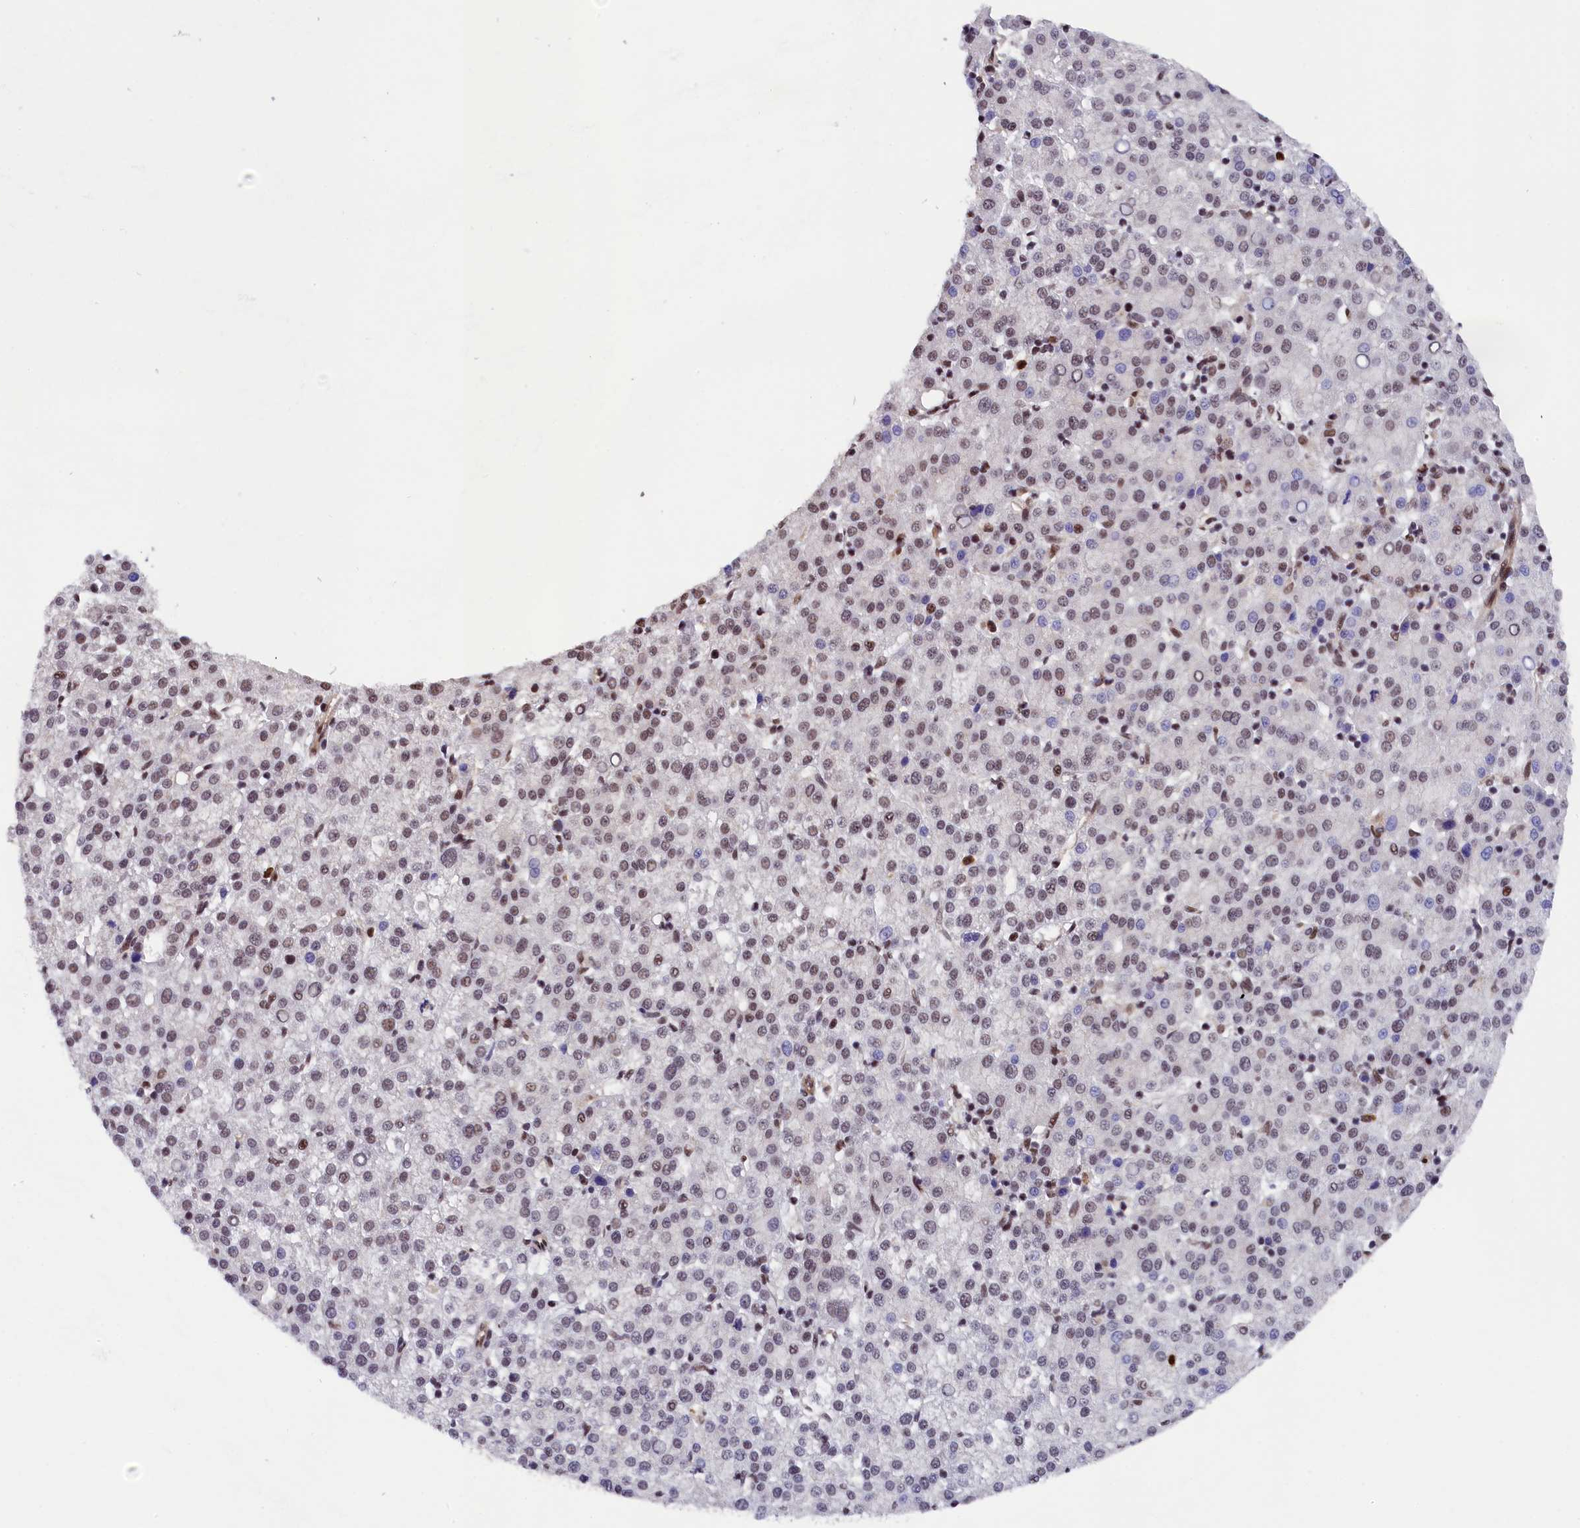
{"staining": {"intensity": "weak", "quantity": "25%-75%", "location": "nuclear"}, "tissue": "liver cancer", "cell_type": "Tumor cells", "image_type": "cancer", "snomed": [{"axis": "morphology", "description": "Carcinoma, Hepatocellular, NOS"}, {"axis": "topography", "description": "Liver"}], "caption": "IHC staining of hepatocellular carcinoma (liver), which shows low levels of weak nuclear expression in approximately 25%-75% of tumor cells indicating weak nuclear protein staining. The staining was performed using DAB (3,3'-diaminobenzidine) (brown) for protein detection and nuclei were counterstained in hematoxylin (blue).", "gene": "ADIG", "patient": {"sex": "female", "age": 58}}